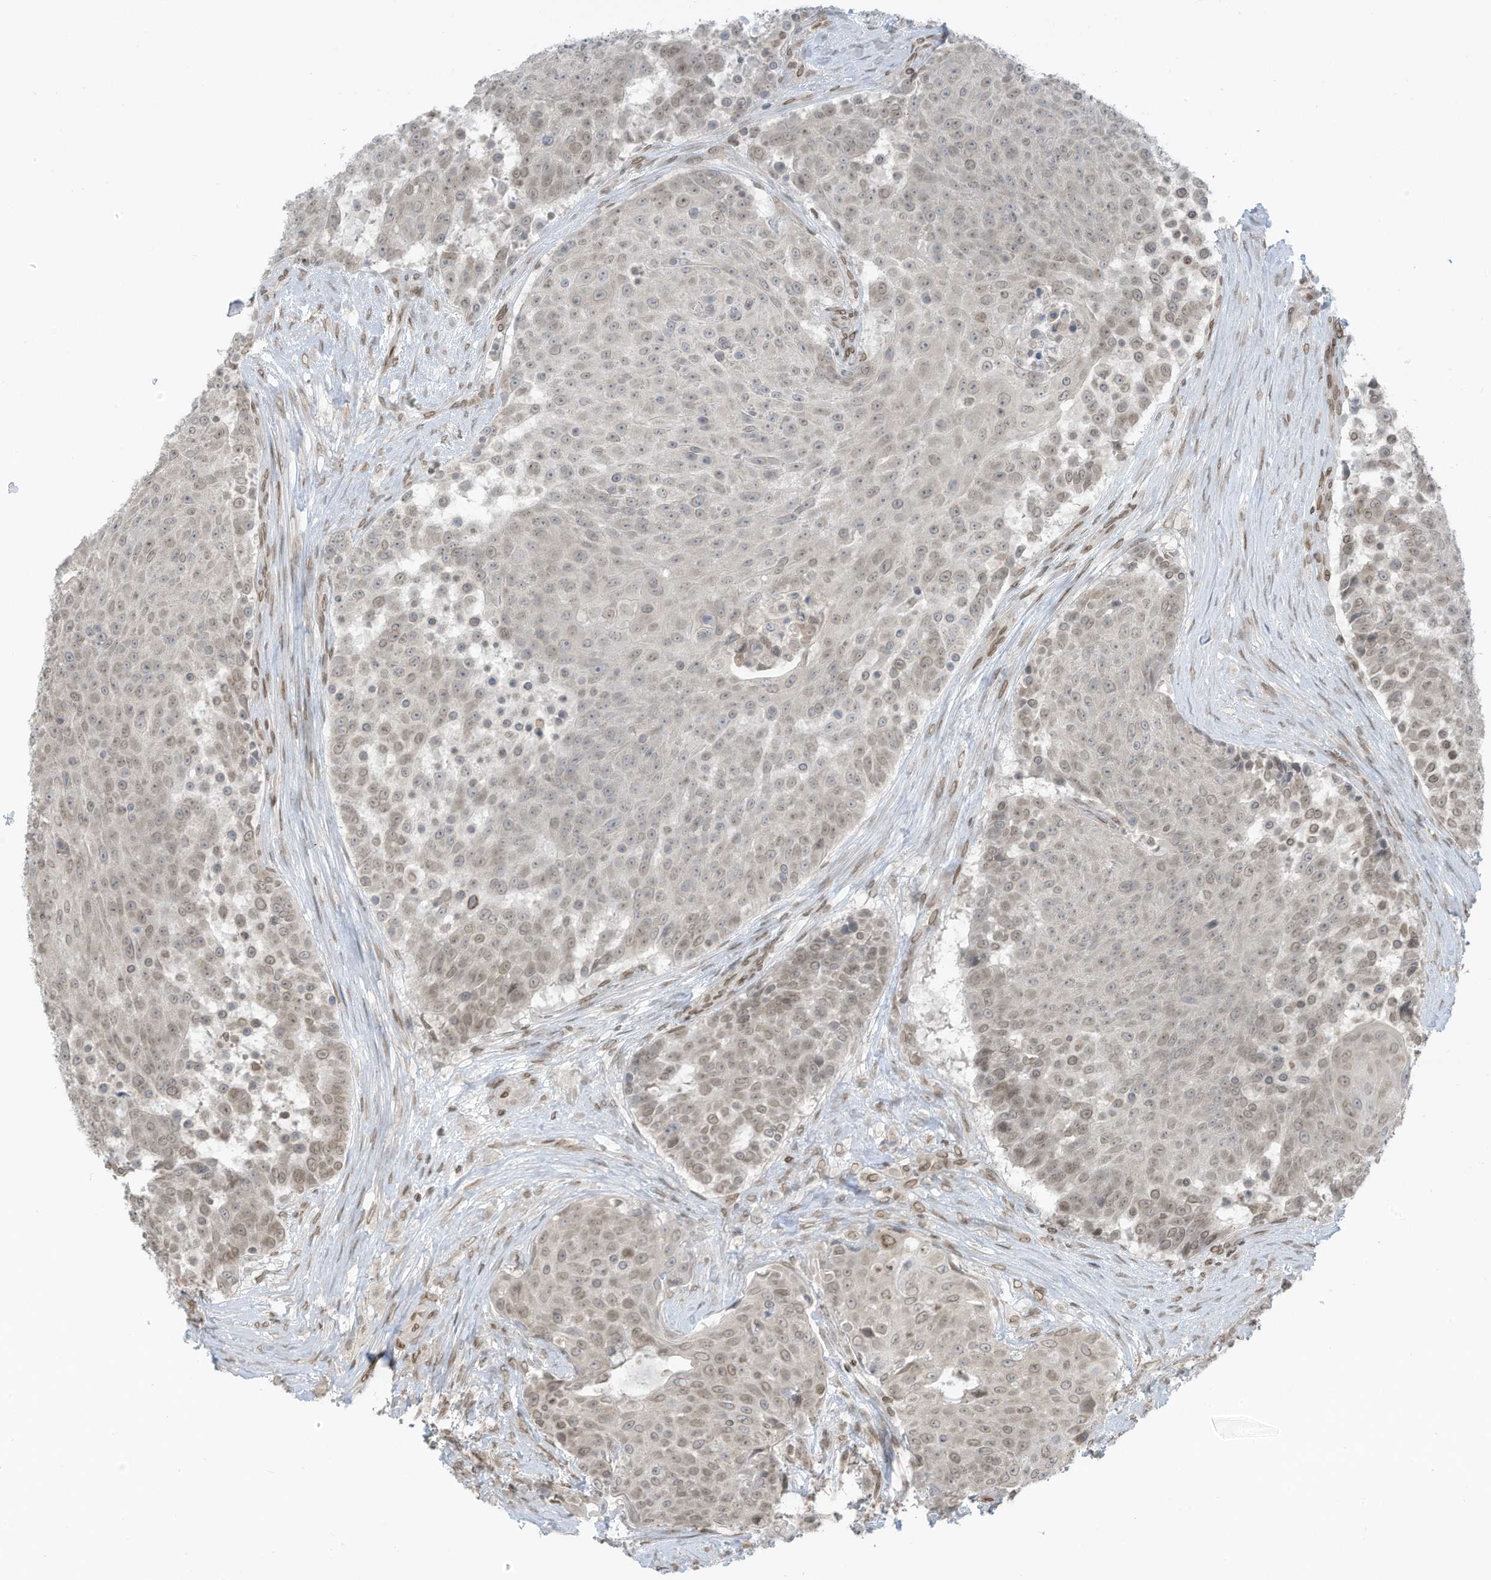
{"staining": {"intensity": "weak", "quantity": "25%-75%", "location": "nuclear"}, "tissue": "urothelial cancer", "cell_type": "Tumor cells", "image_type": "cancer", "snomed": [{"axis": "morphology", "description": "Urothelial carcinoma, High grade"}, {"axis": "topography", "description": "Urinary bladder"}], "caption": "A histopathology image of human urothelial cancer stained for a protein displays weak nuclear brown staining in tumor cells.", "gene": "RABL3", "patient": {"sex": "female", "age": 63}}